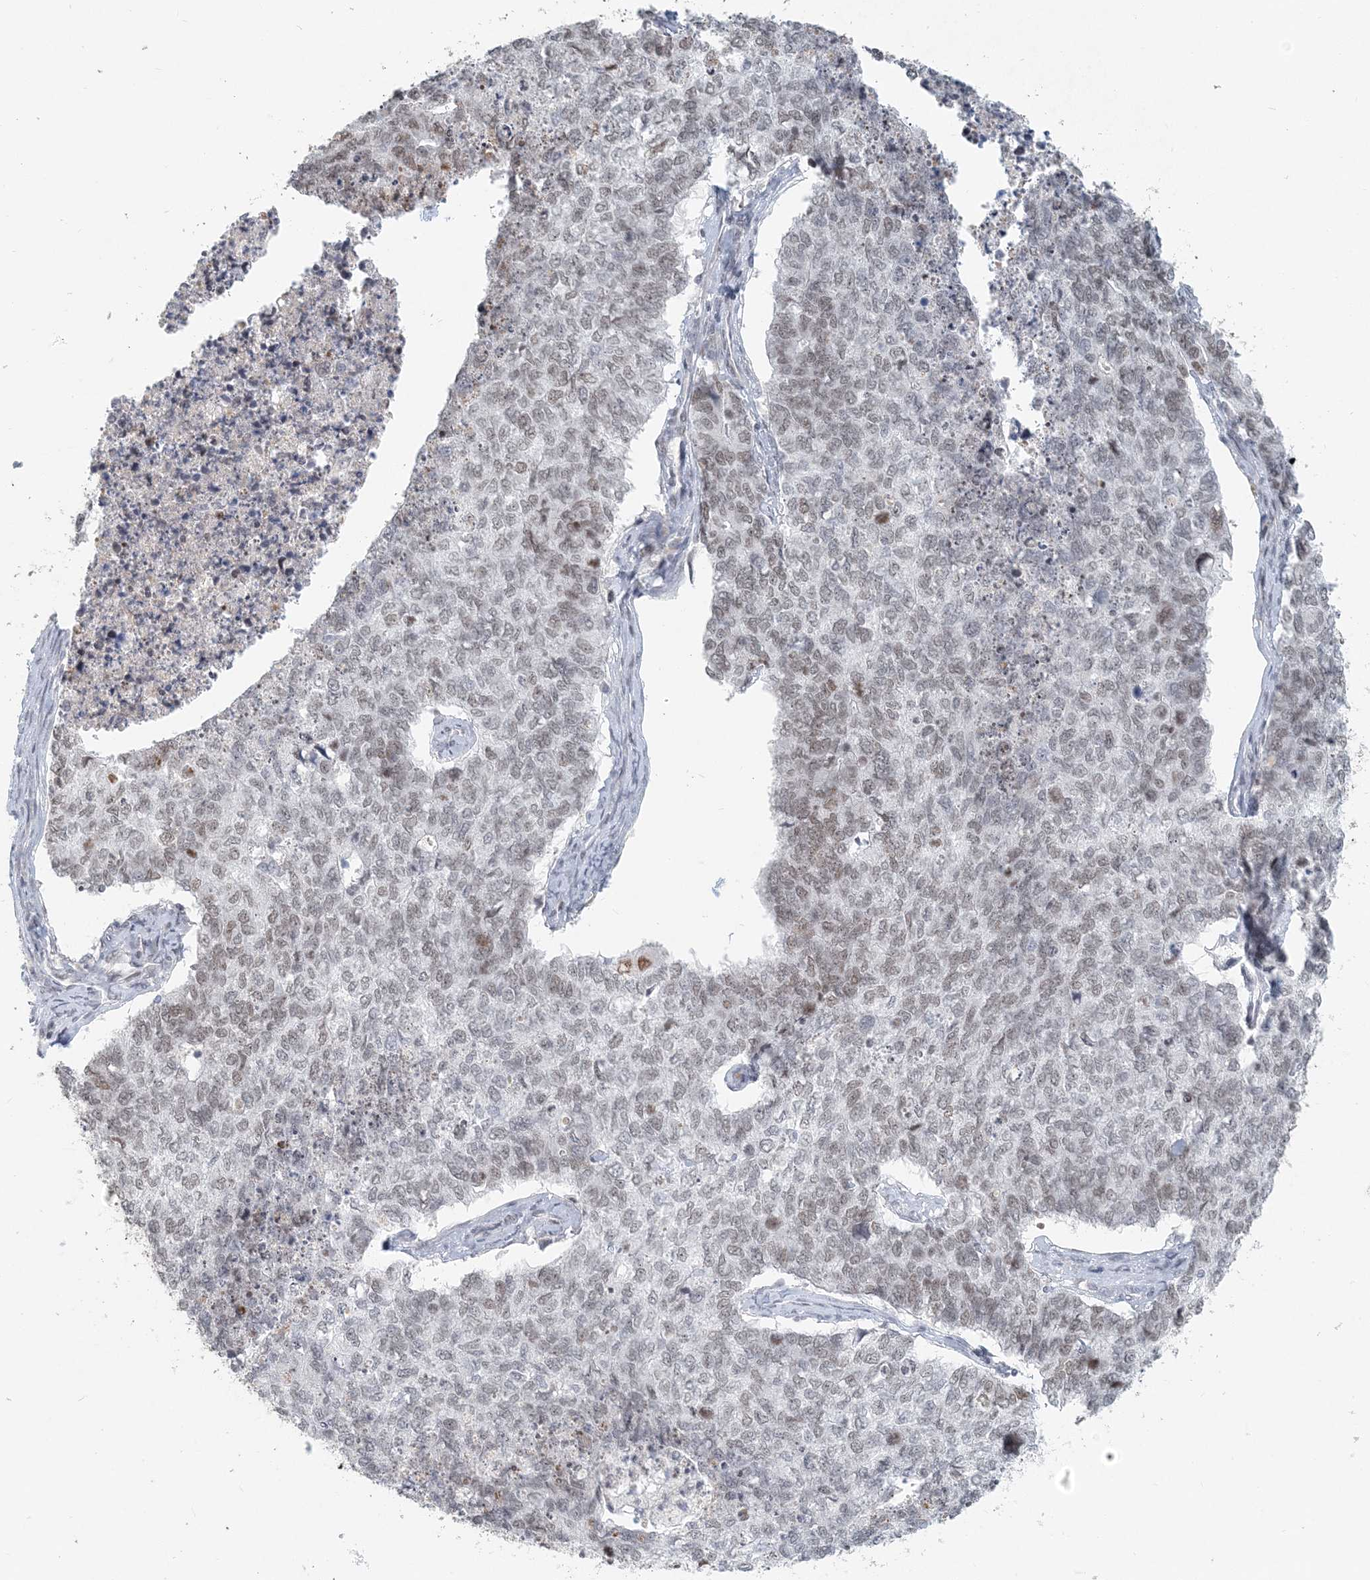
{"staining": {"intensity": "moderate", "quantity": "25%-75%", "location": "nuclear"}, "tissue": "cervical cancer", "cell_type": "Tumor cells", "image_type": "cancer", "snomed": [{"axis": "morphology", "description": "Squamous cell carcinoma, NOS"}, {"axis": "topography", "description": "Cervix"}], "caption": "Squamous cell carcinoma (cervical) stained with DAB (3,3'-diaminobenzidine) IHC displays medium levels of moderate nuclear positivity in approximately 25%-75% of tumor cells.", "gene": "BAZ1B", "patient": {"sex": "female", "age": 63}}